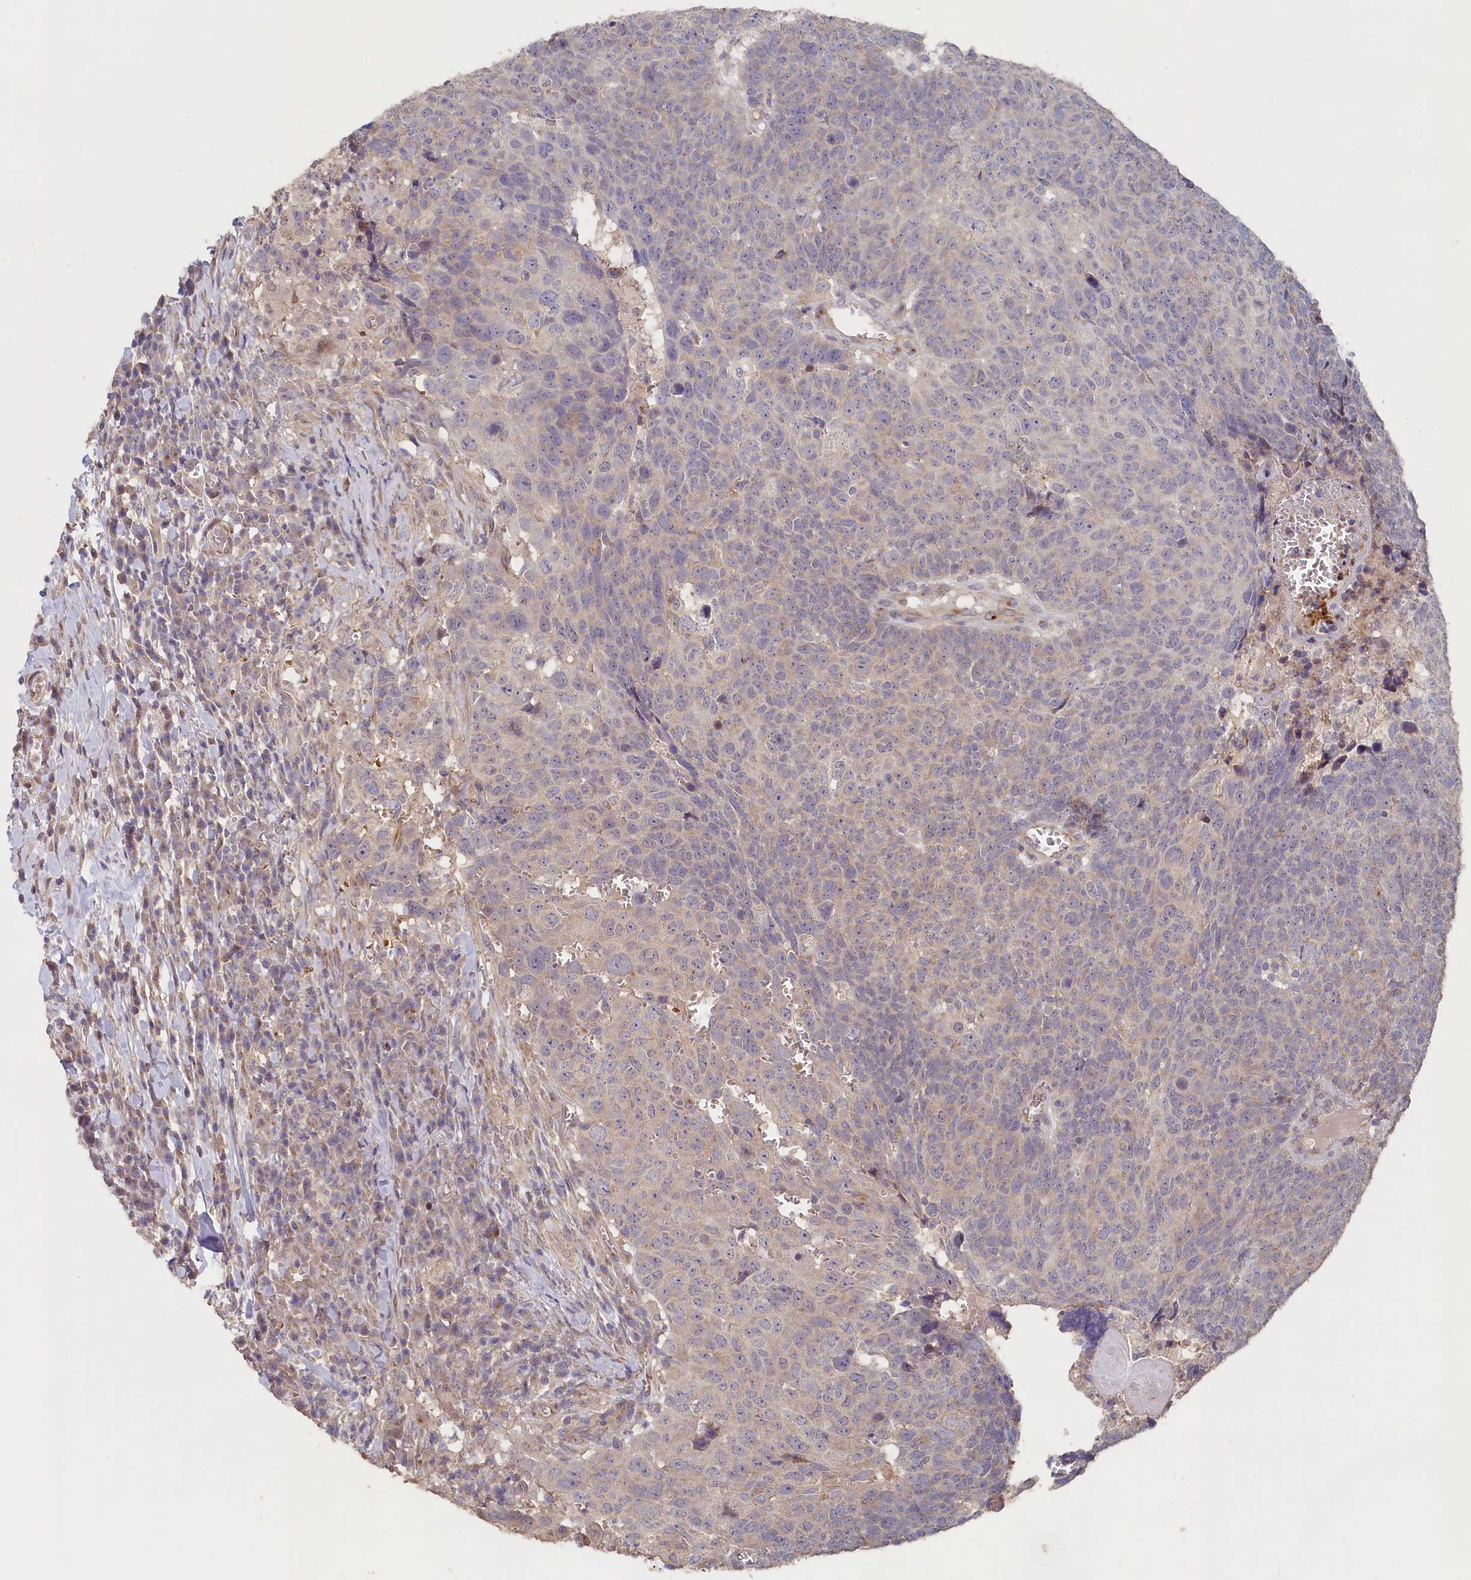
{"staining": {"intensity": "negative", "quantity": "none", "location": "none"}, "tissue": "head and neck cancer", "cell_type": "Tumor cells", "image_type": "cancer", "snomed": [{"axis": "morphology", "description": "Squamous cell carcinoma, NOS"}, {"axis": "topography", "description": "Head-Neck"}], "caption": "Photomicrograph shows no significant protein expression in tumor cells of head and neck cancer. The staining is performed using DAB brown chromogen with nuclei counter-stained in using hematoxylin.", "gene": "STX16", "patient": {"sex": "male", "age": 66}}